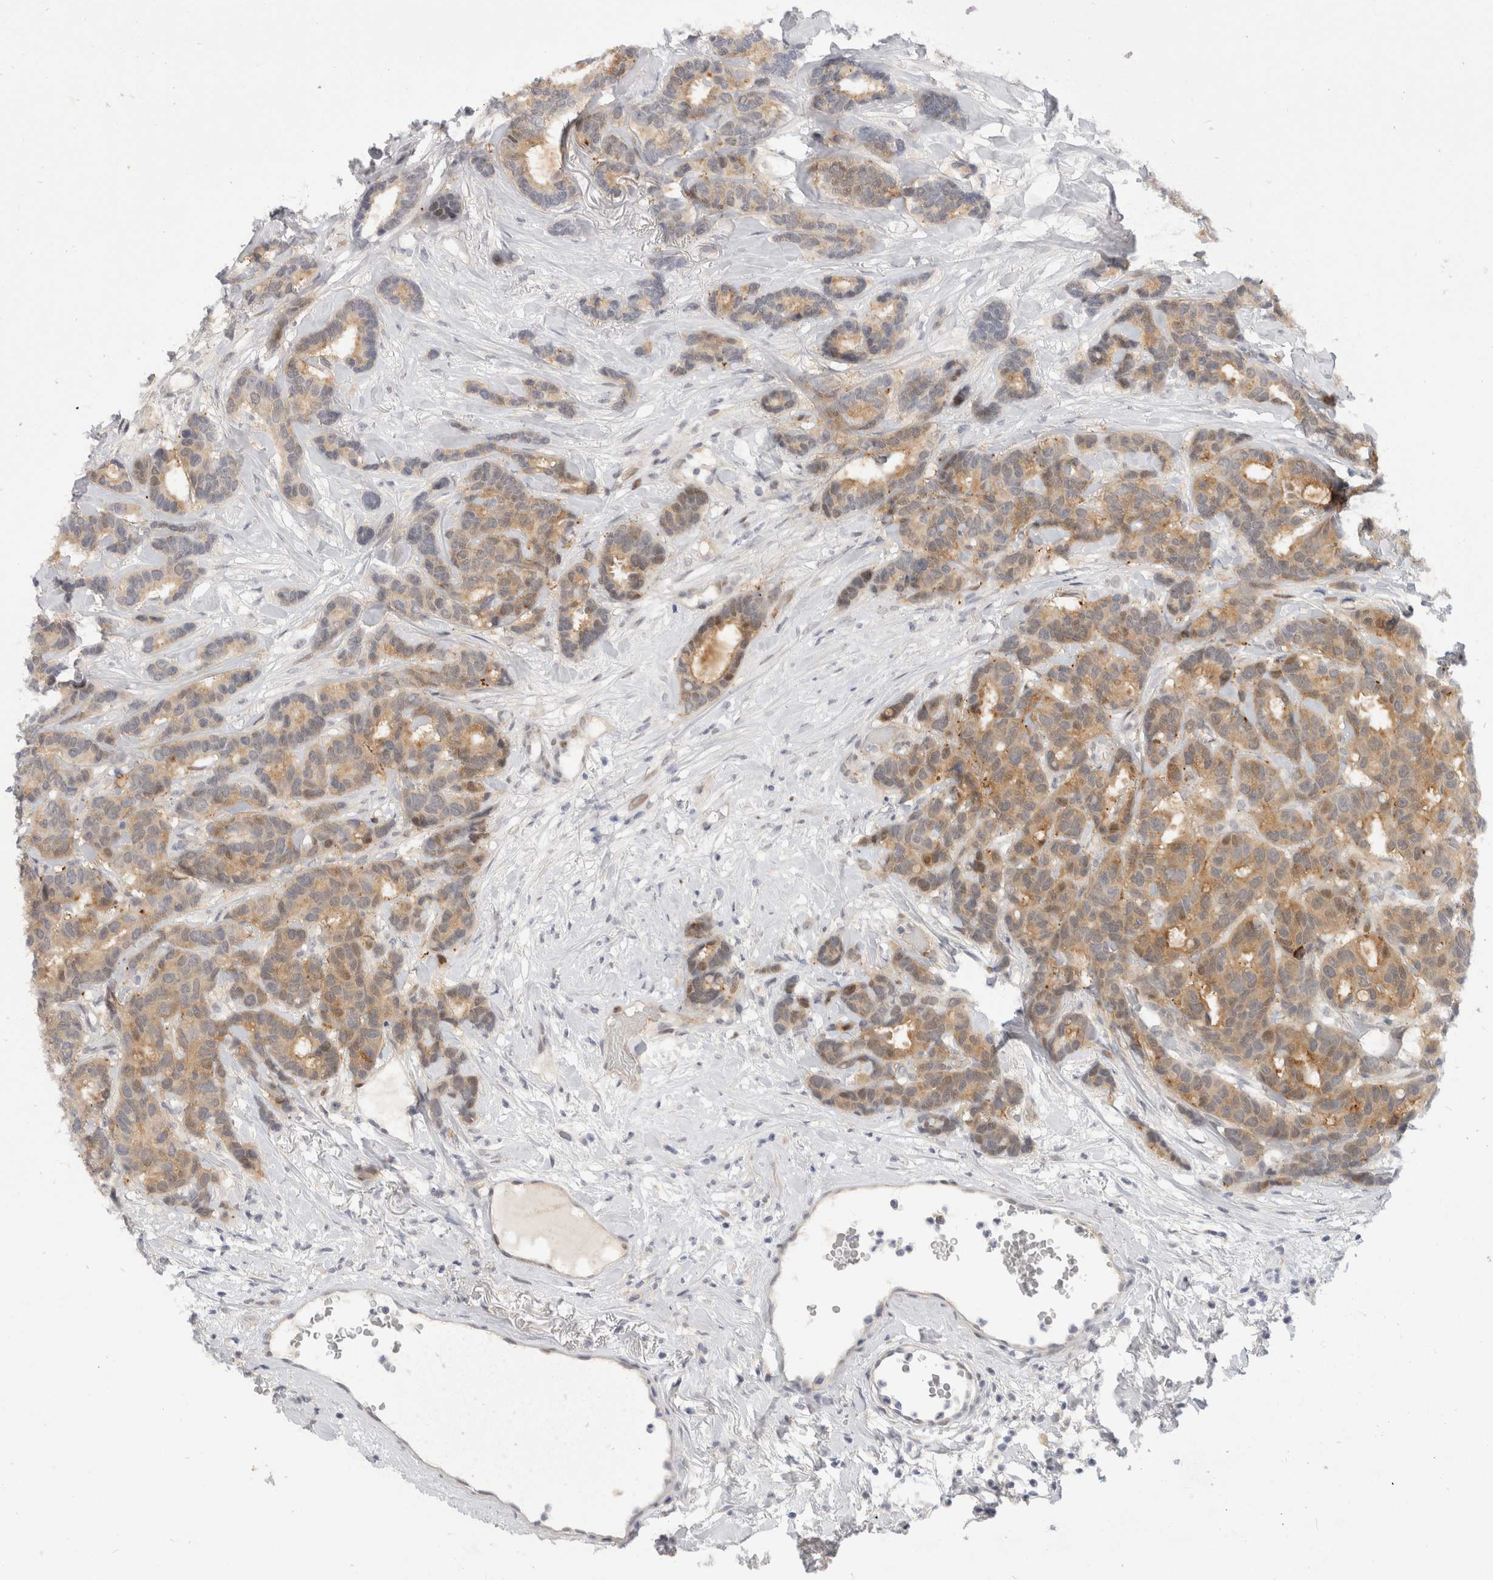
{"staining": {"intensity": "moderate", "quantity": ">75%", "location": "cytoplasmic/membranous"}, "tissue": "breast cancer", "cell_type": "Tumor cells", "image_type": "cancer", "snomed": [{"axis": "morphology", "description": "Duct carcinoma"}, {"axis": "topography", "description": "Breast"}], "caption": "Immunohistochemical staining of human infiltrating ductal carcinoma (breast) demonstrates medium levels of moderate cytoplasmic/membranous protein positivity in approximately >75% of tumor cells.", "gene": "TOM1L2", "patient": {"sex": "female", "age": 87}}